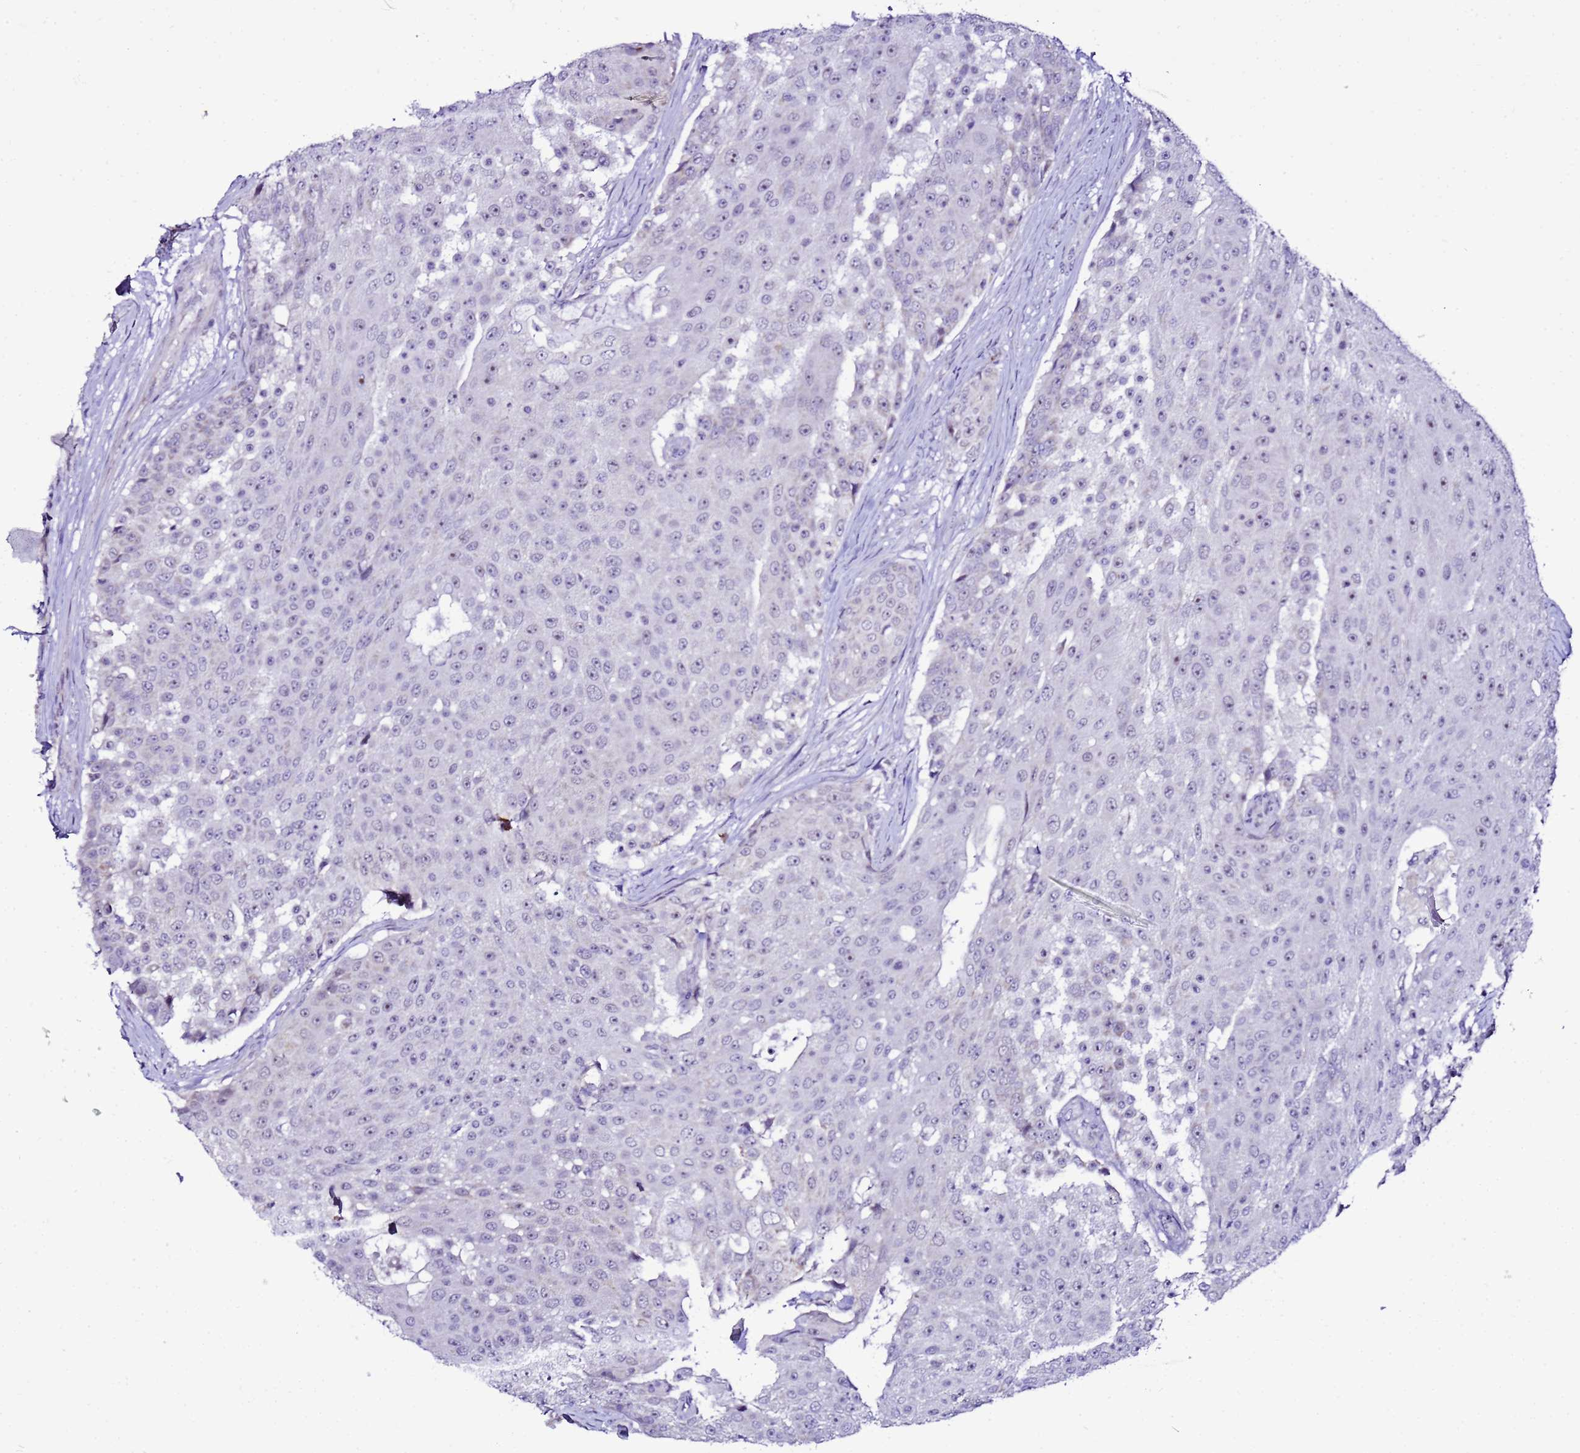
{"staining": {"intensity": "weak", "quantity": "<25%", "location": "nuclear"}, "tissue": "urothelial cancer", "cell_type": "Tumor cells", "image_type": "cancer", "snomed": [{"axis": "morphology", "description": "Urothelial carcinoma, High grade"}, {"axis": "topography", "description": "Urinary bladder"}], "caption": "The histopathology image displays no staining of tumor cells in high-grade urothelial carcinoma.", "gene": "DPH6", "patient": {"sex": "female", "age": 63}}